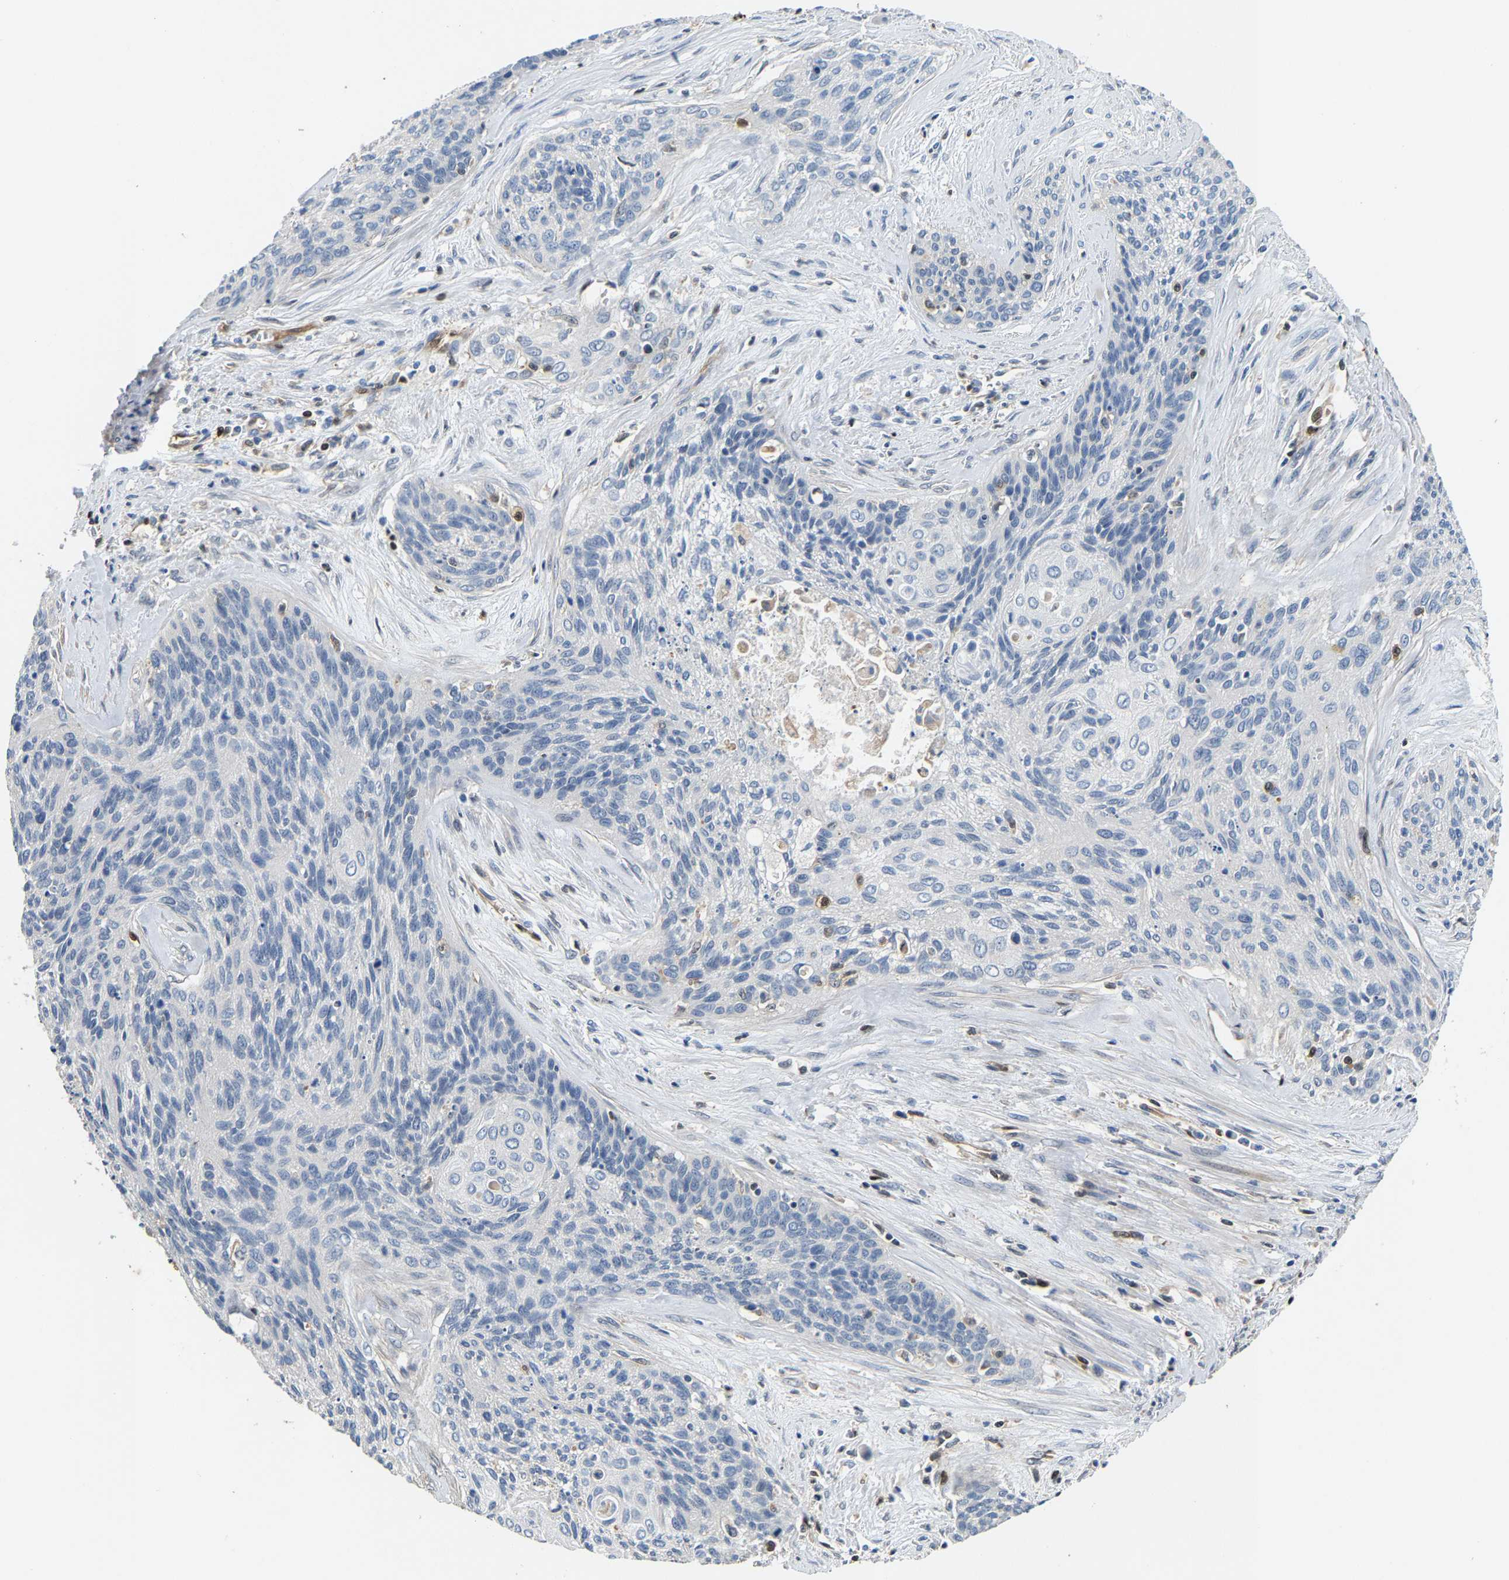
{"staining": {"intensity": "negative", "quantity": "none", "location": "none"}, "tissue": "cervical cancer", "cell_type": "Tumor cells", "image_type": "cancer", "snomed": [{"axis": "morphology", "description": "Squamous cell carcinoma, NOS"}, {"axis": "topography", "description": "Cervix"}], "caption": "This photomicrograph is of cervical cancer stained with immunohistochemistry (IHC) to label a protein in brown with the nuclei are counter-stained blue. There is no expression in tumor cells.", "gene": "GIMAP7", "patient": {"sex": "female", "age": 55}}